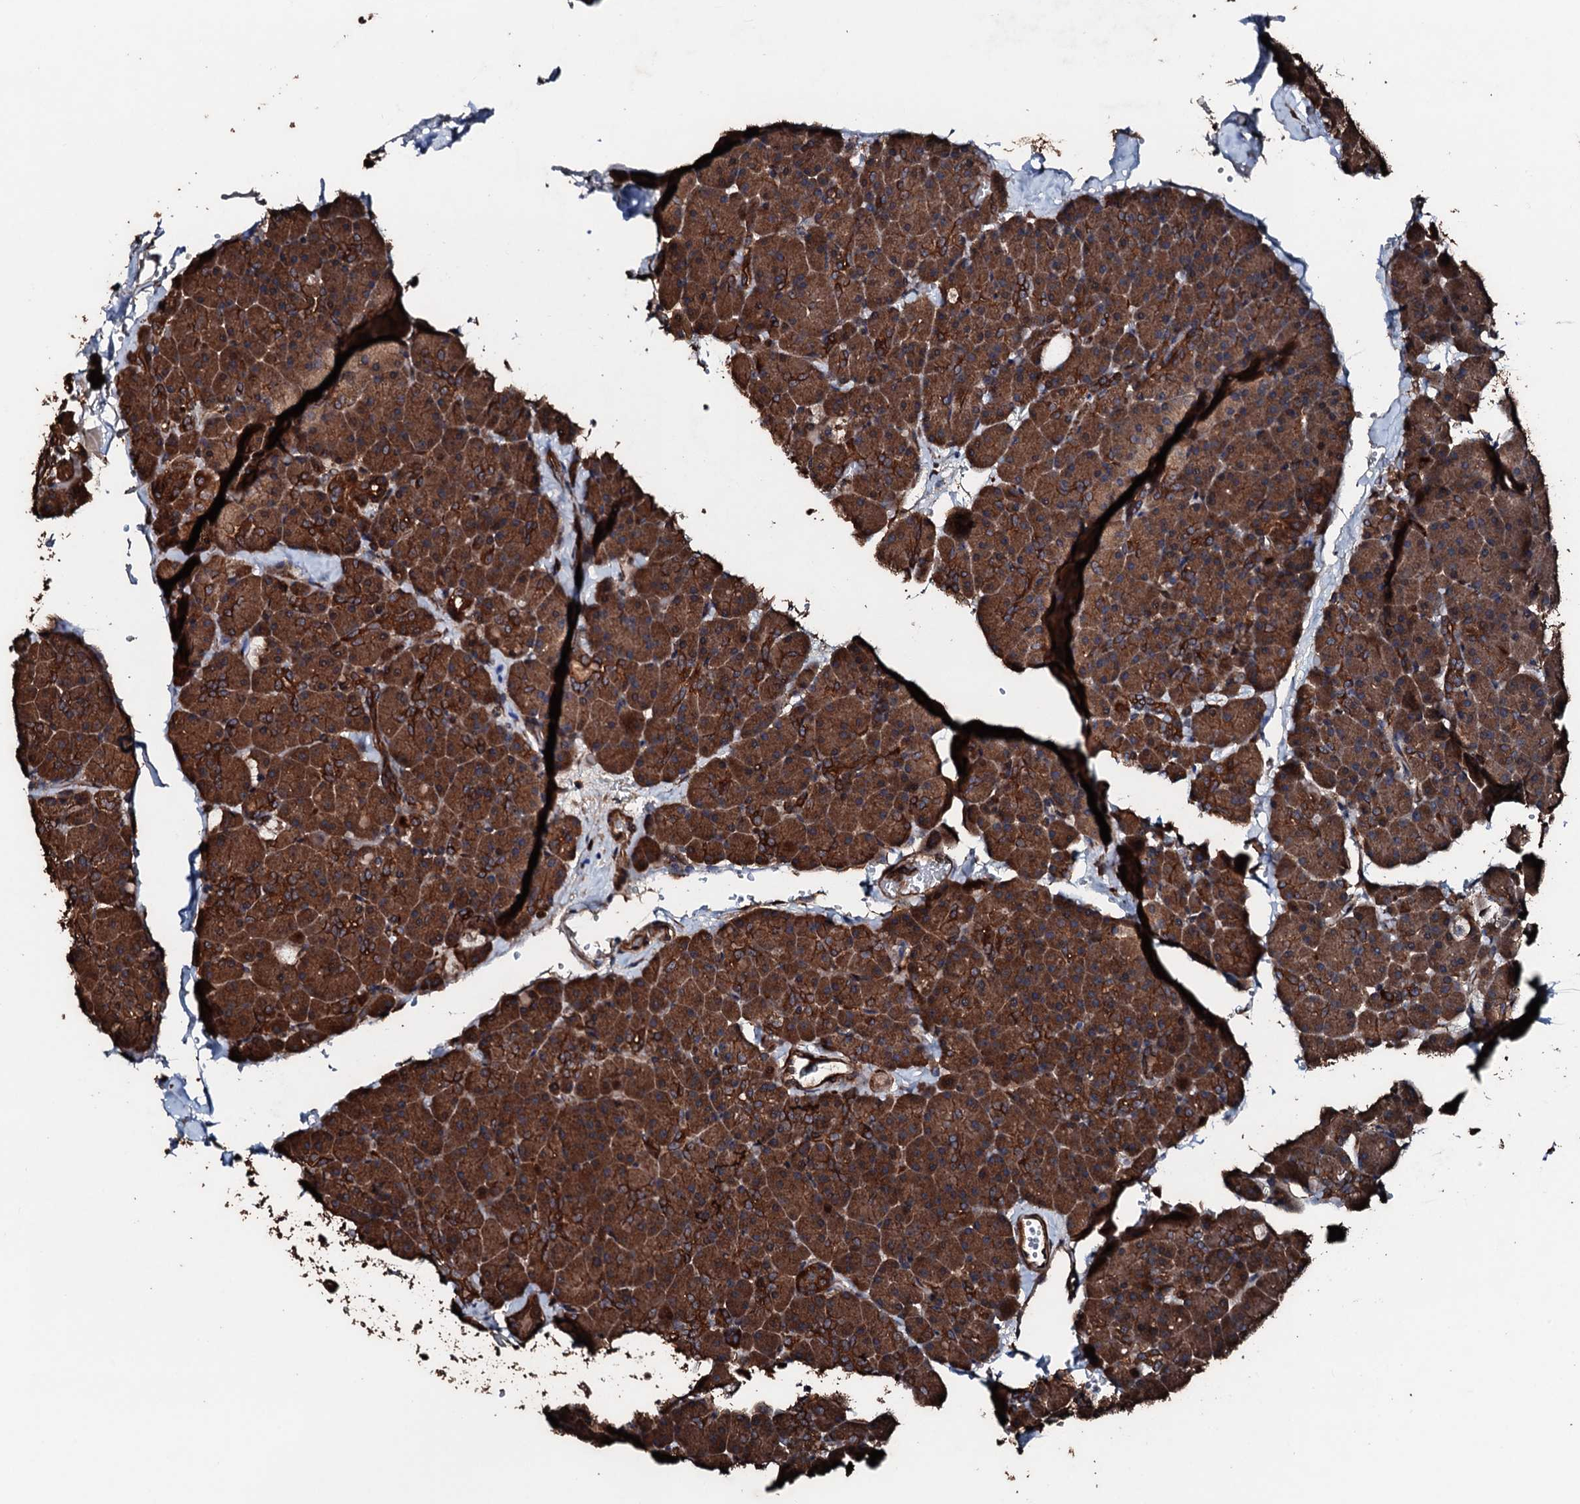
{"staining": {"intensity": "strong", "quantity": ">75%", "location": "cytoplasmic/membranous"}, "tissue": "pancreas", "cell_type": "Exocrine glandular cells", "image_type": "normal", "snomed": [{"axis": "morphology", "description": "Normal tissue, NOS"}, {"axis": "topography", "description": "Pancreas"}], "caption": "Protein expression by immunohistochemistry exhibits strong cytoplasmic/membranous positivity in approximately >75% of exocrine glandular cells in normal pancreas. (DAB = brown stain, brightfield microscopy at high magnification).", "gene": "KIF18A", "patient": {"sex": "male", "age": 36}}